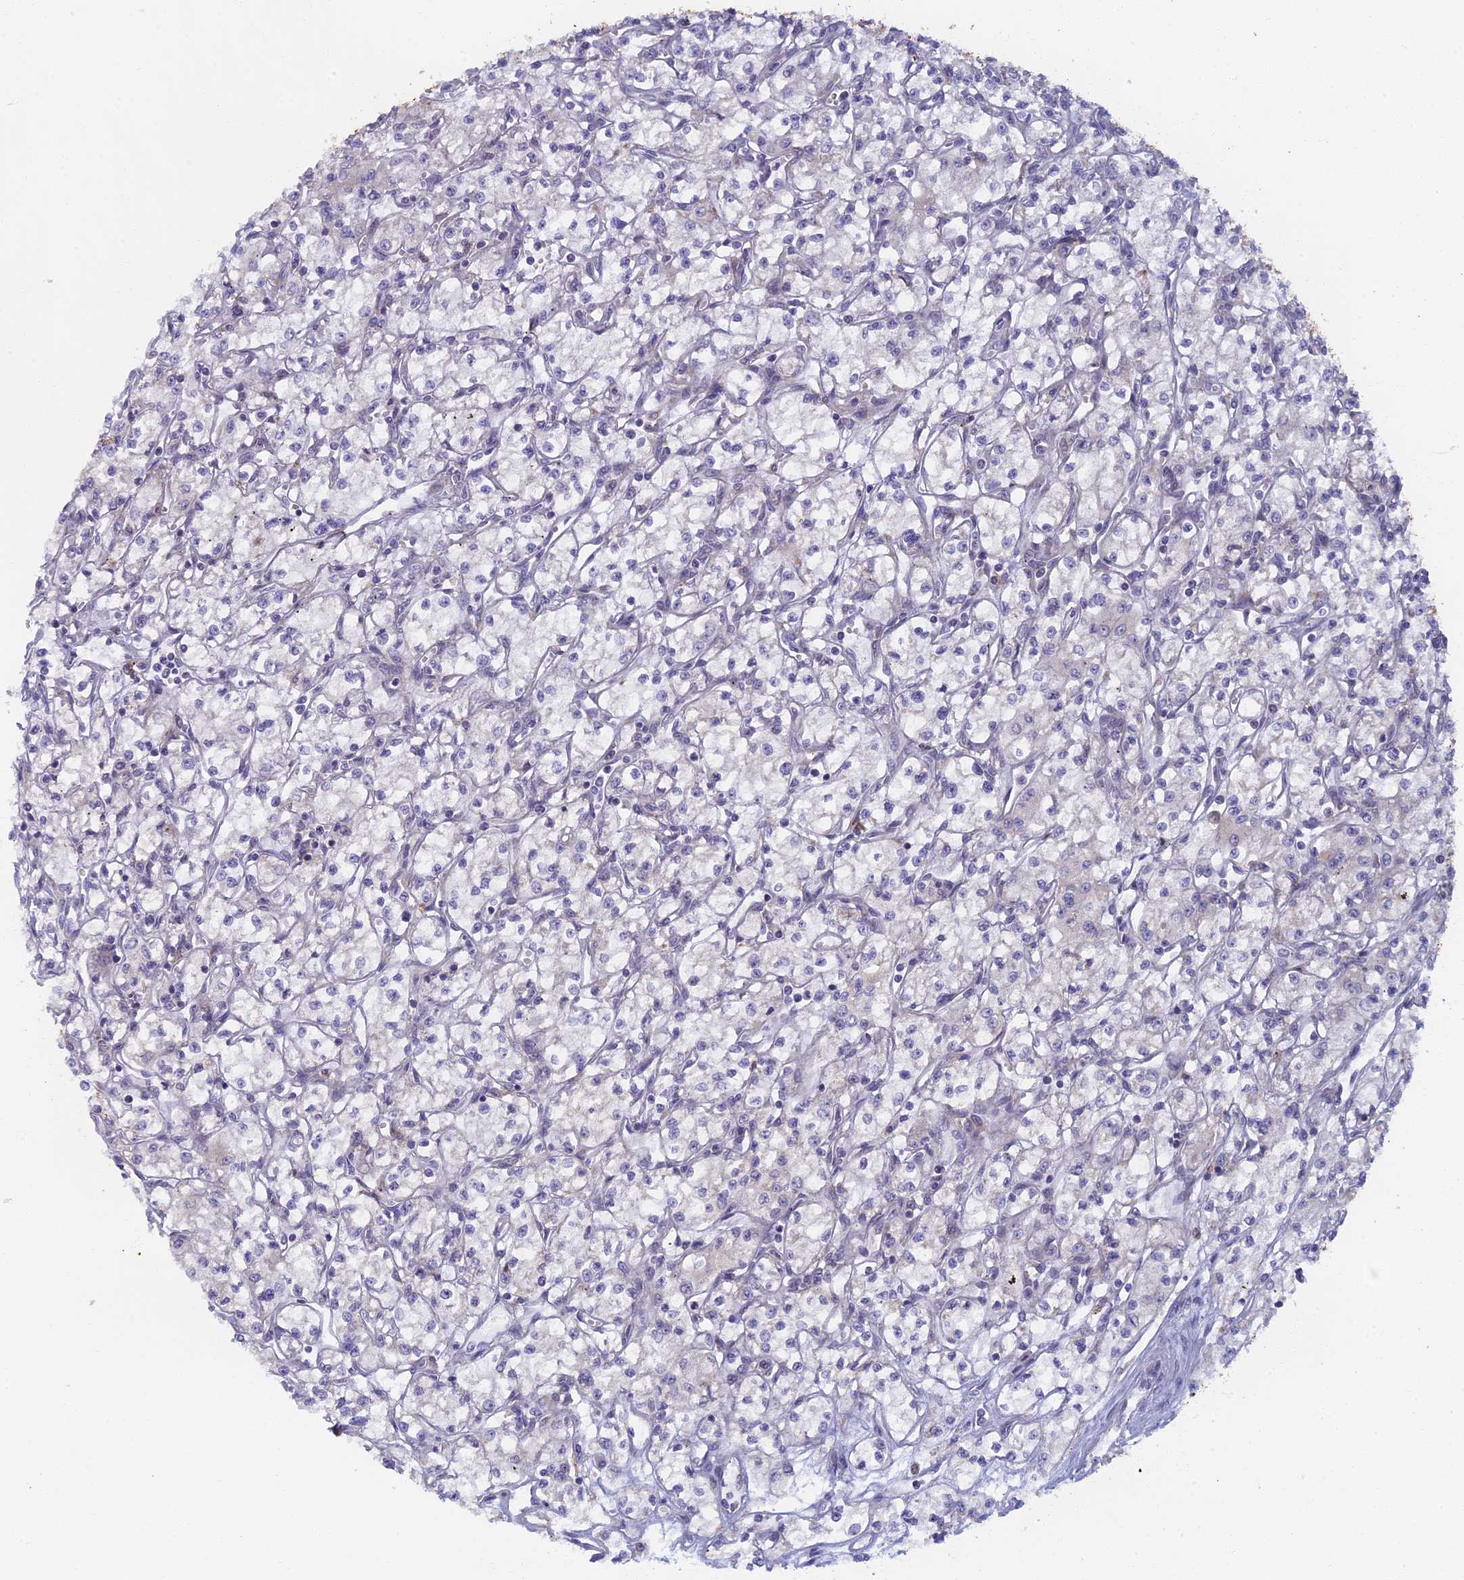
{"staining": {"intensity": "negative", "quantity": "none", "location": "none"}, "tissue": "renal cancer", "cell_type": "Tumor cells", "image_type": "cancer", "snomed": [{"axis": "morphology", "description": "Adenocarcinoma, NOS"}, {"axis": "topography", "description": "Kidney"}], "caption": "Immunohistochemical staining of human adenocarcinoma (renal) displays no significant staining in tumor cells.", "gene": "DDX51", "patient": {"sex": "male", "age": 59}}